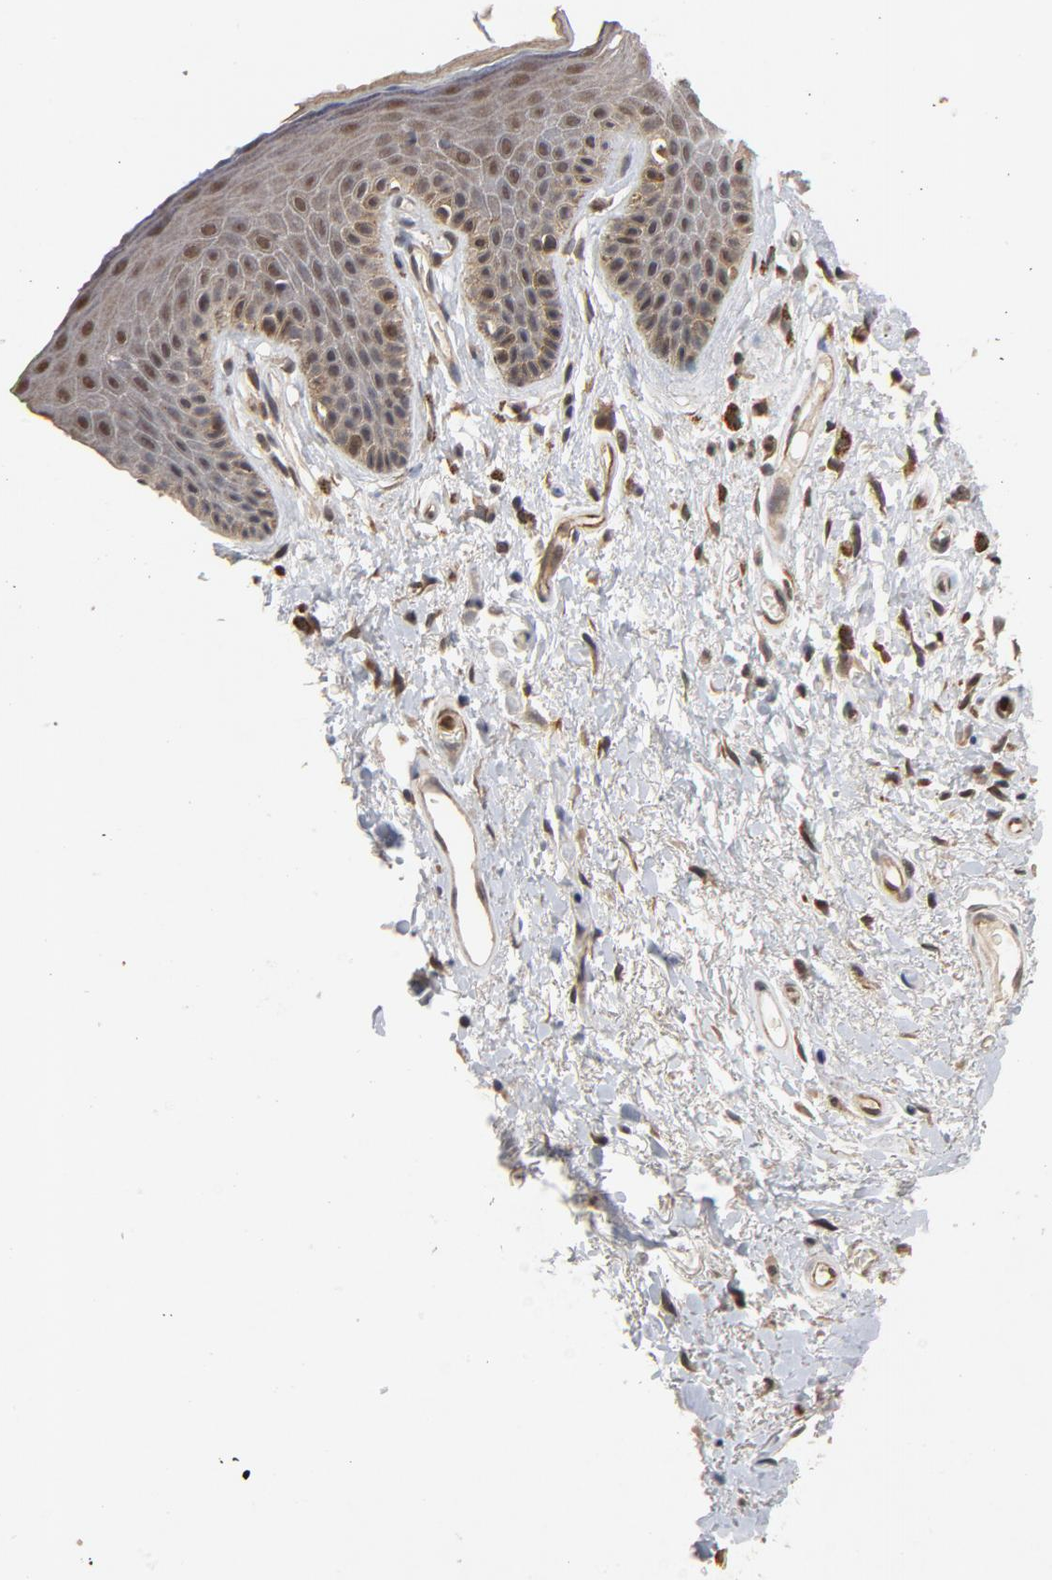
{"staining": {"intensity": "weak", "quantity": ">75%", "location": "nuclear"}, "tissue": "skin", "cell_type": "Epidermal cells", "image_type": "normal", "snomed": [{"axis": "morphology", "description": "Normal tissue, NOS"}, {"axis": "topography", "description": "Anal"}], "caption": "Skin was stained to show a protein in brown. There is low levels of weak nuclear expression in approximately >75% of epidermal cells. The protein is shown in brown color, while the nuclei are stained blue.", "gene": "RTL5", "patient": {"sex": "male", "age": 74}}